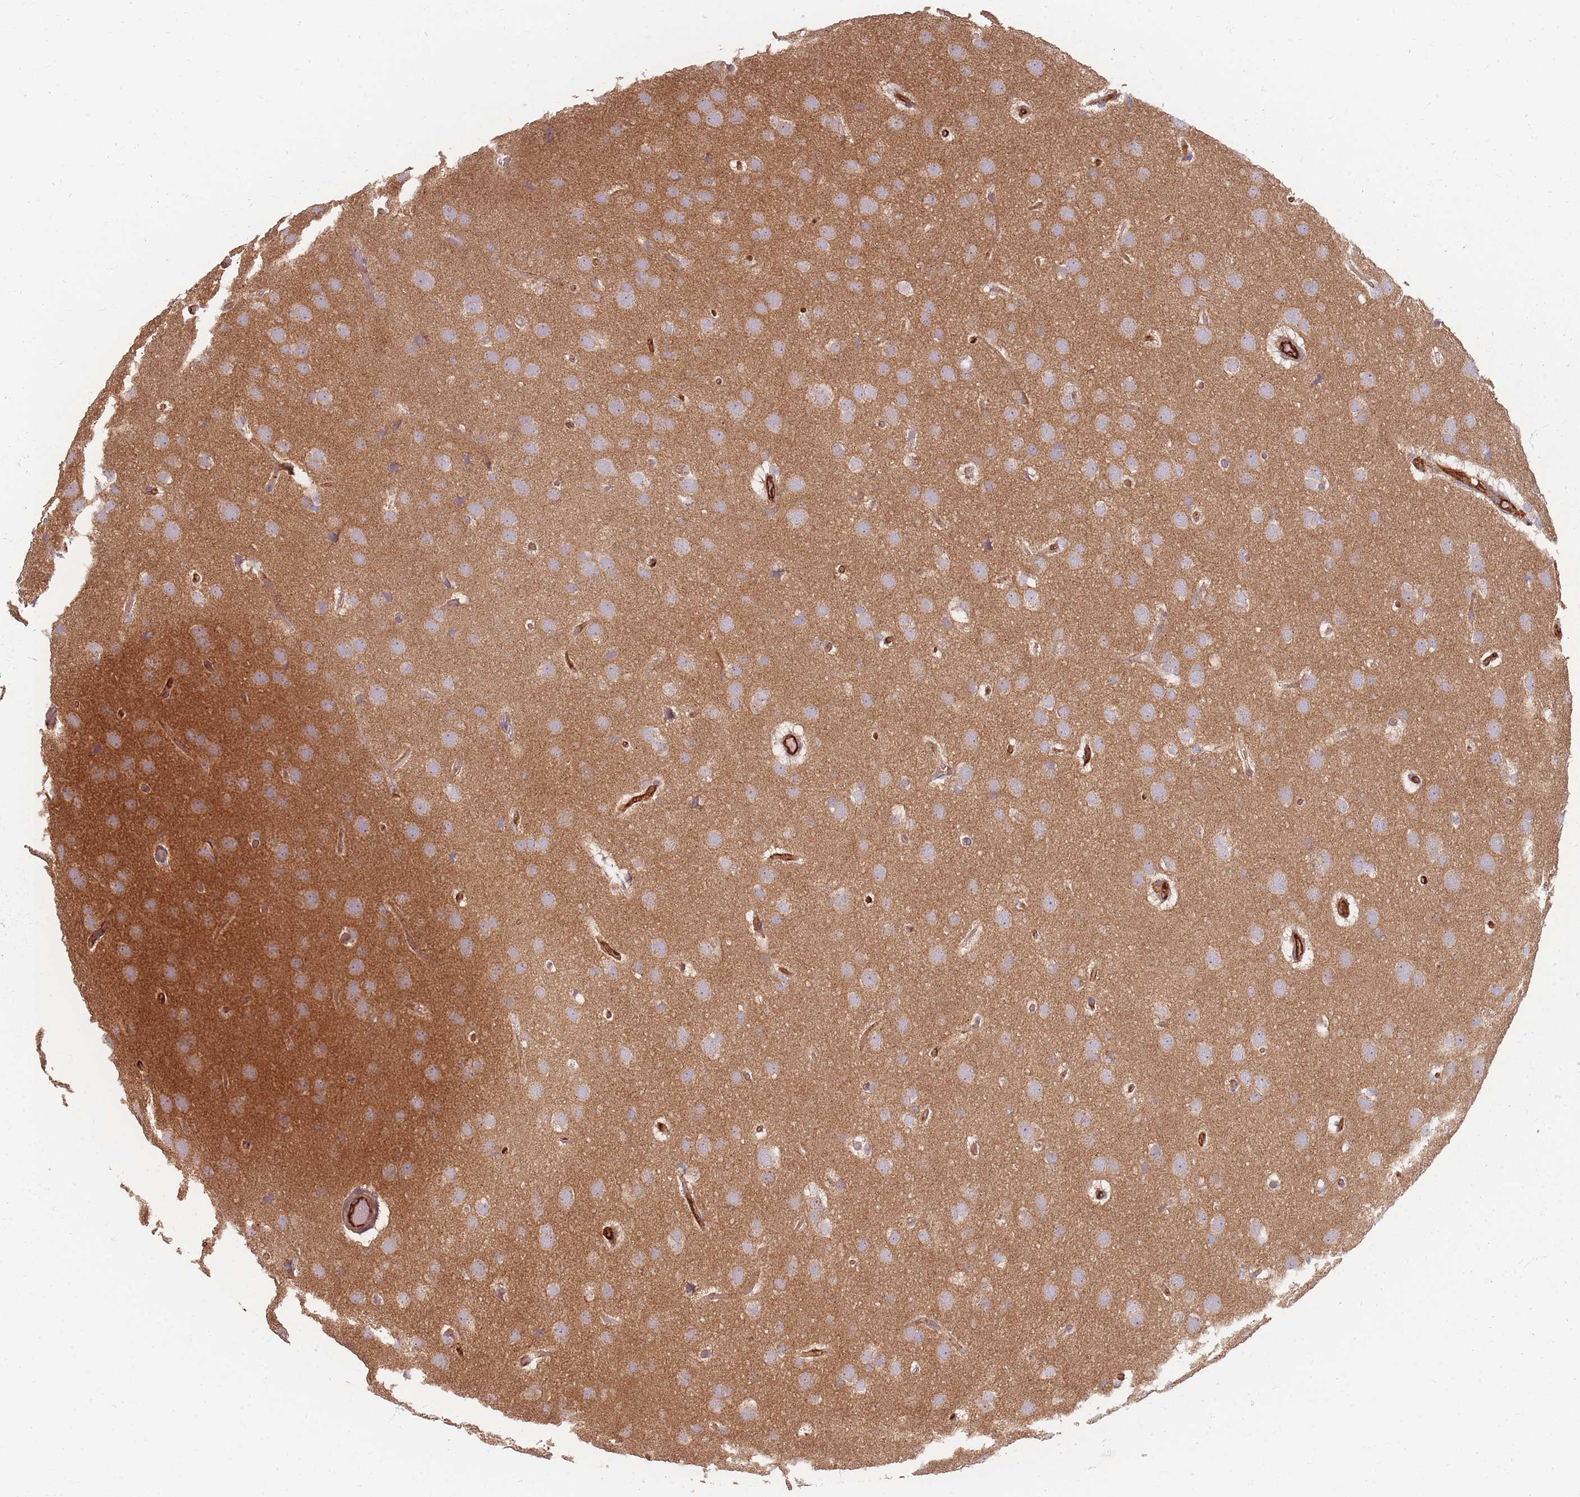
{"staining": {"intensity": "negative", "quantity": "none", "location": "none"}, "tissue": "glioma", "cell_type": "Tumor cells", "image_type": "cancer", "snomed": [{"axis": "morphology", "description": "Glioma, malignant, High grade"}, {"axis": "topography", "description": "Brain"}], "caption": "The immunohistochemistry histopathology image has no significant staining in tumor cells of glioma tissue.", "gene": "MRPS6", "patient": {"sex": "female", "age": 50}}